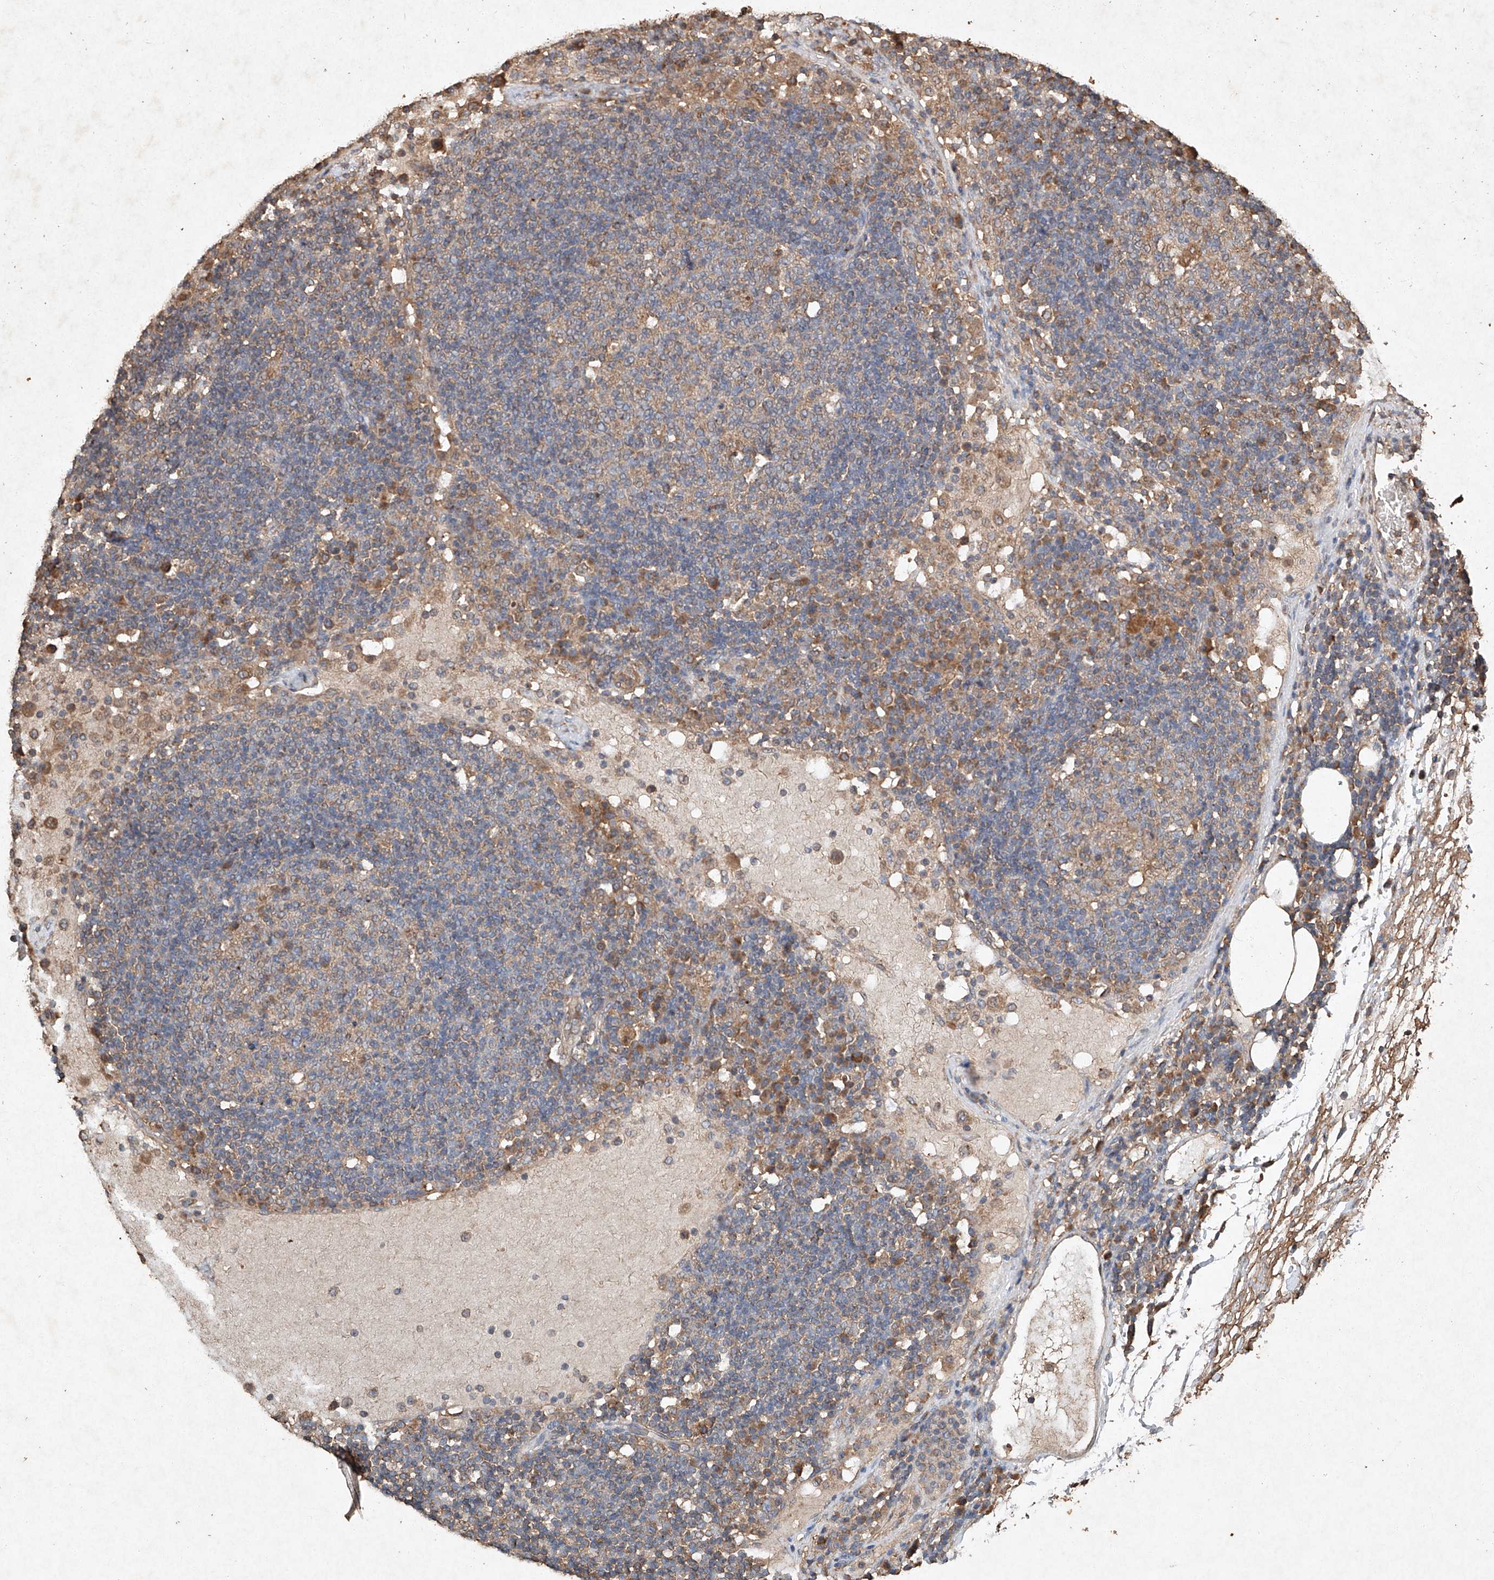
{"staining": {"intensity": "weak", "quantity": "25%-75%", "location": "cytoplasmic/membranous"}, "tissue": "lymph node", "cell_type": "Germinal center cells", "image_type": "normal", "snomed": [{"axis": "morphology", "description": "Normal tissue, NOS"}, {"axis": "topography", "description": "Lymph node"}], "caption": "Immunohistochemistry photomicrograph of unremarkable lymph node stained for a protein (brown), which reveals low levels of weak cytoplasmic/membranous staining in approximately 25%-75% of germinal center cells.", "gene": "STK3", "patient": {"sex": "female", "age": 53}}